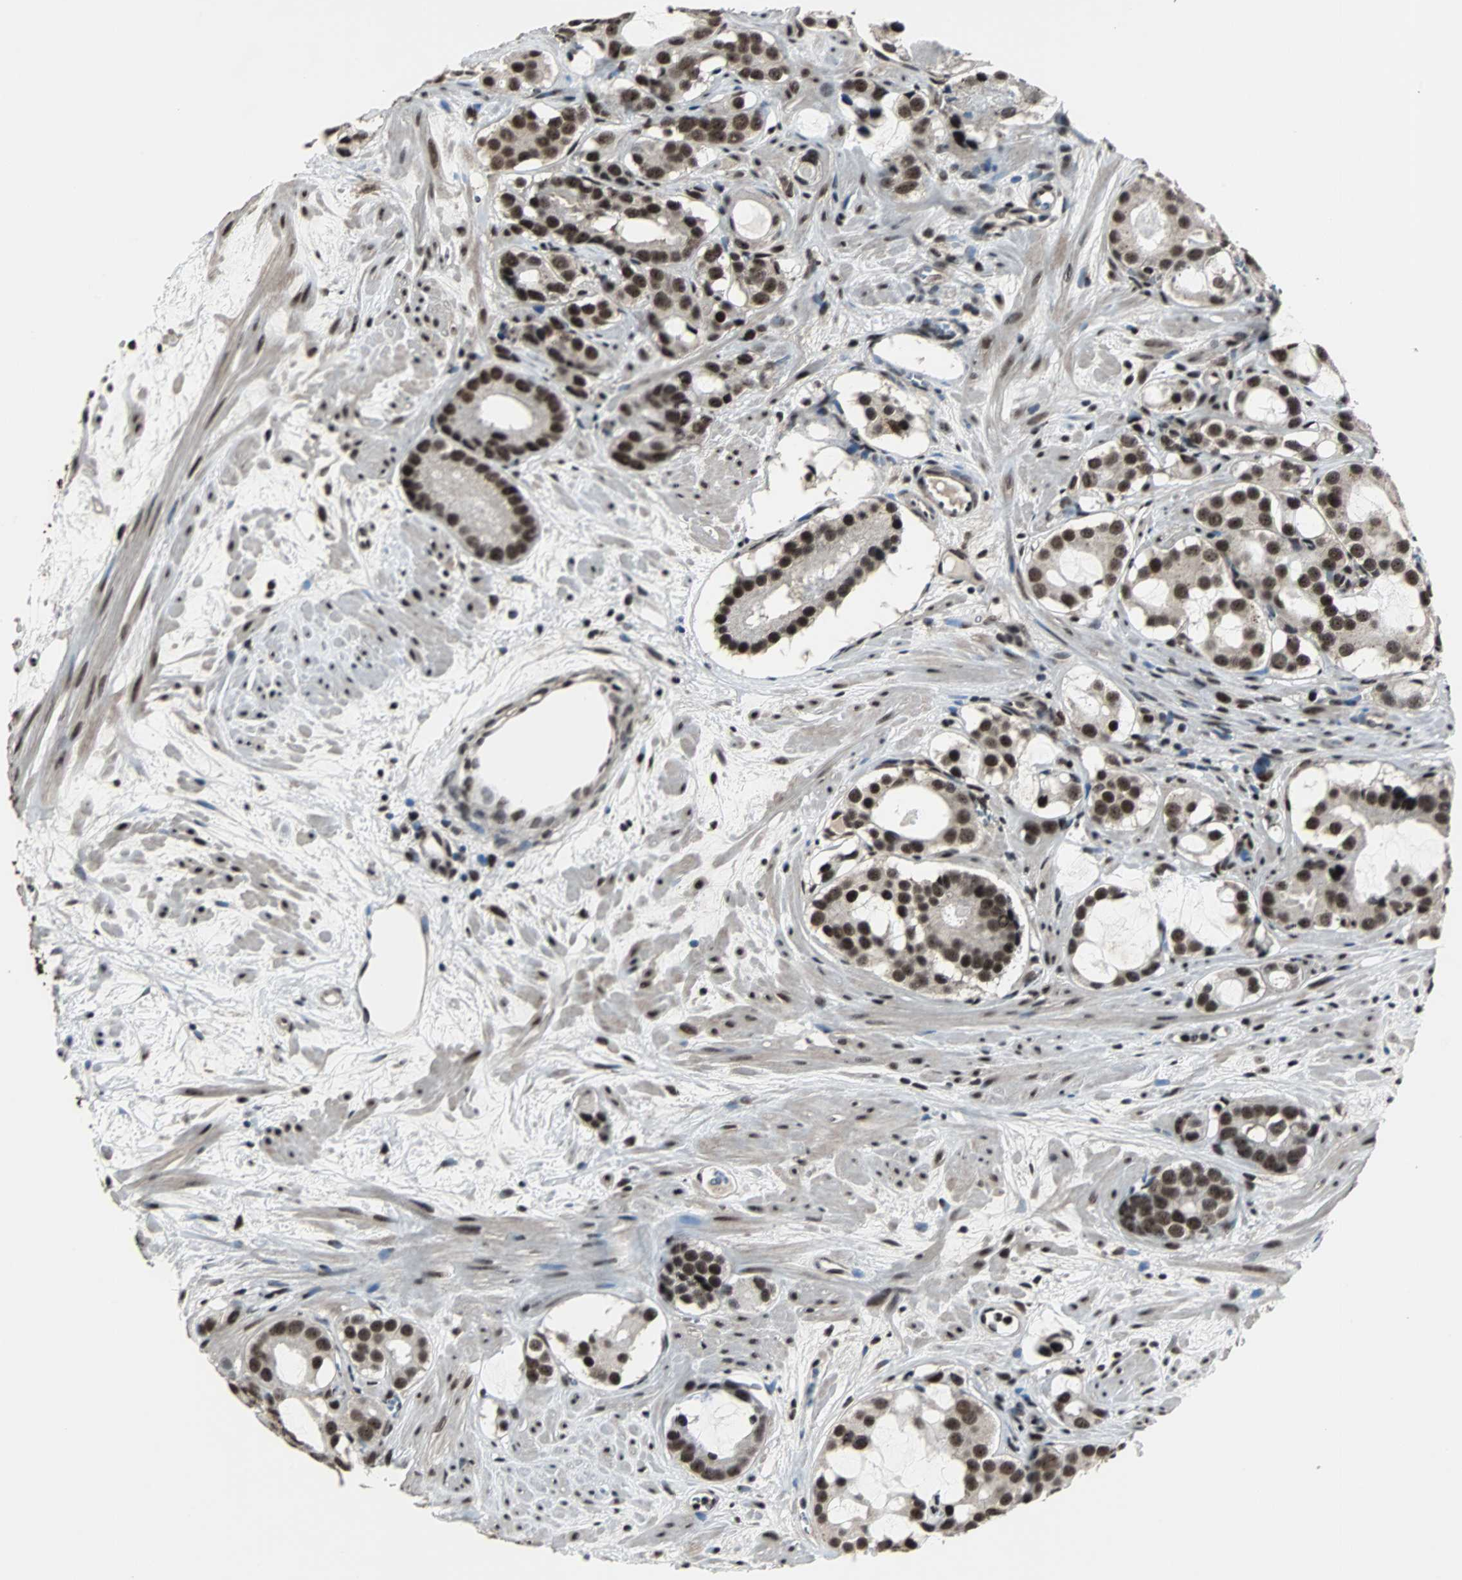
{"staining": {"intensity": "moderate", "quantity": ">75%", "location": "nuclear"}, "tissue": "prostate cancer", "cell_type": "Tumor cells", "image_type": "cancer", "snomed": [{"axis": "morphology", "description": "Adenocarcinoma, Low grade"}, {"axis": "topography", "description": "Prostate"}], "caption": "An IHC histopathology image of tumor tissue is shown. Protein staining in brown shows moderate nuclear positivity in prostate cancer (low-grade adenocarcinoma) within tumor cells.", "gene": "MKX", "patient": {"sex": "male", "age": 57}}